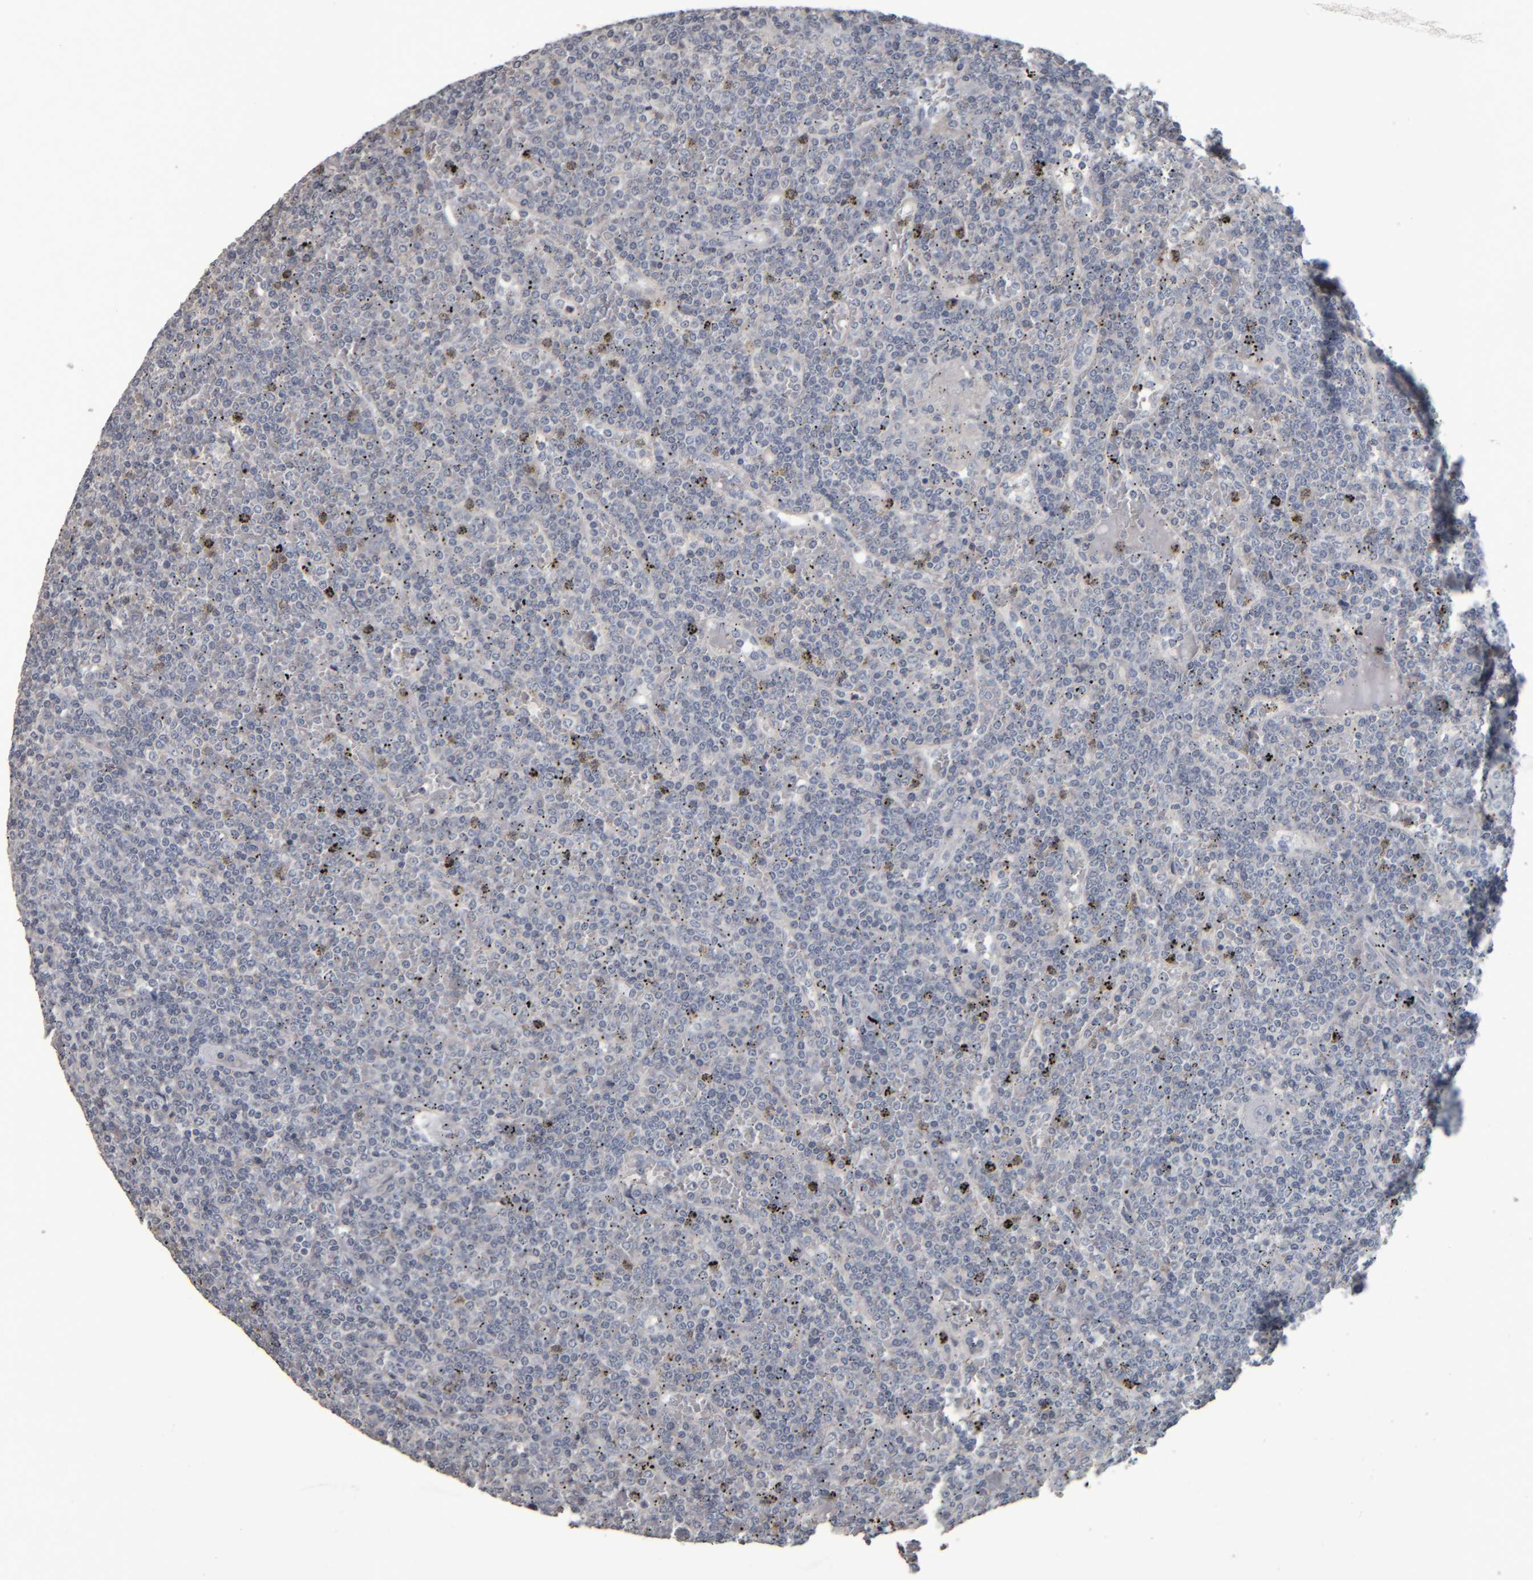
{"staining": {"intensity": "negative", "quantity": "none", "location": "none"}, "tissue": "lymphoma", "cell_type": "Tumor cells", "image_type": "cancer", "snomed": [{"axis": "morphology", "description": "Malignant lymphoma, non-Hodgkin's type, Low grade"}, {"axis": "topography", "description": "Spleen"}], "caption": "Immunohistochemistry (IHC) micrograph of lymphoma stained for a protein (brown), which demonstrates no staining in tumor cells. The staining is performed using DAB brown chromogen with nuclei counter-stained in using hematoxylin.", "gene": "CAVIN4", "patient": {"sex": "female", "age": 19}}